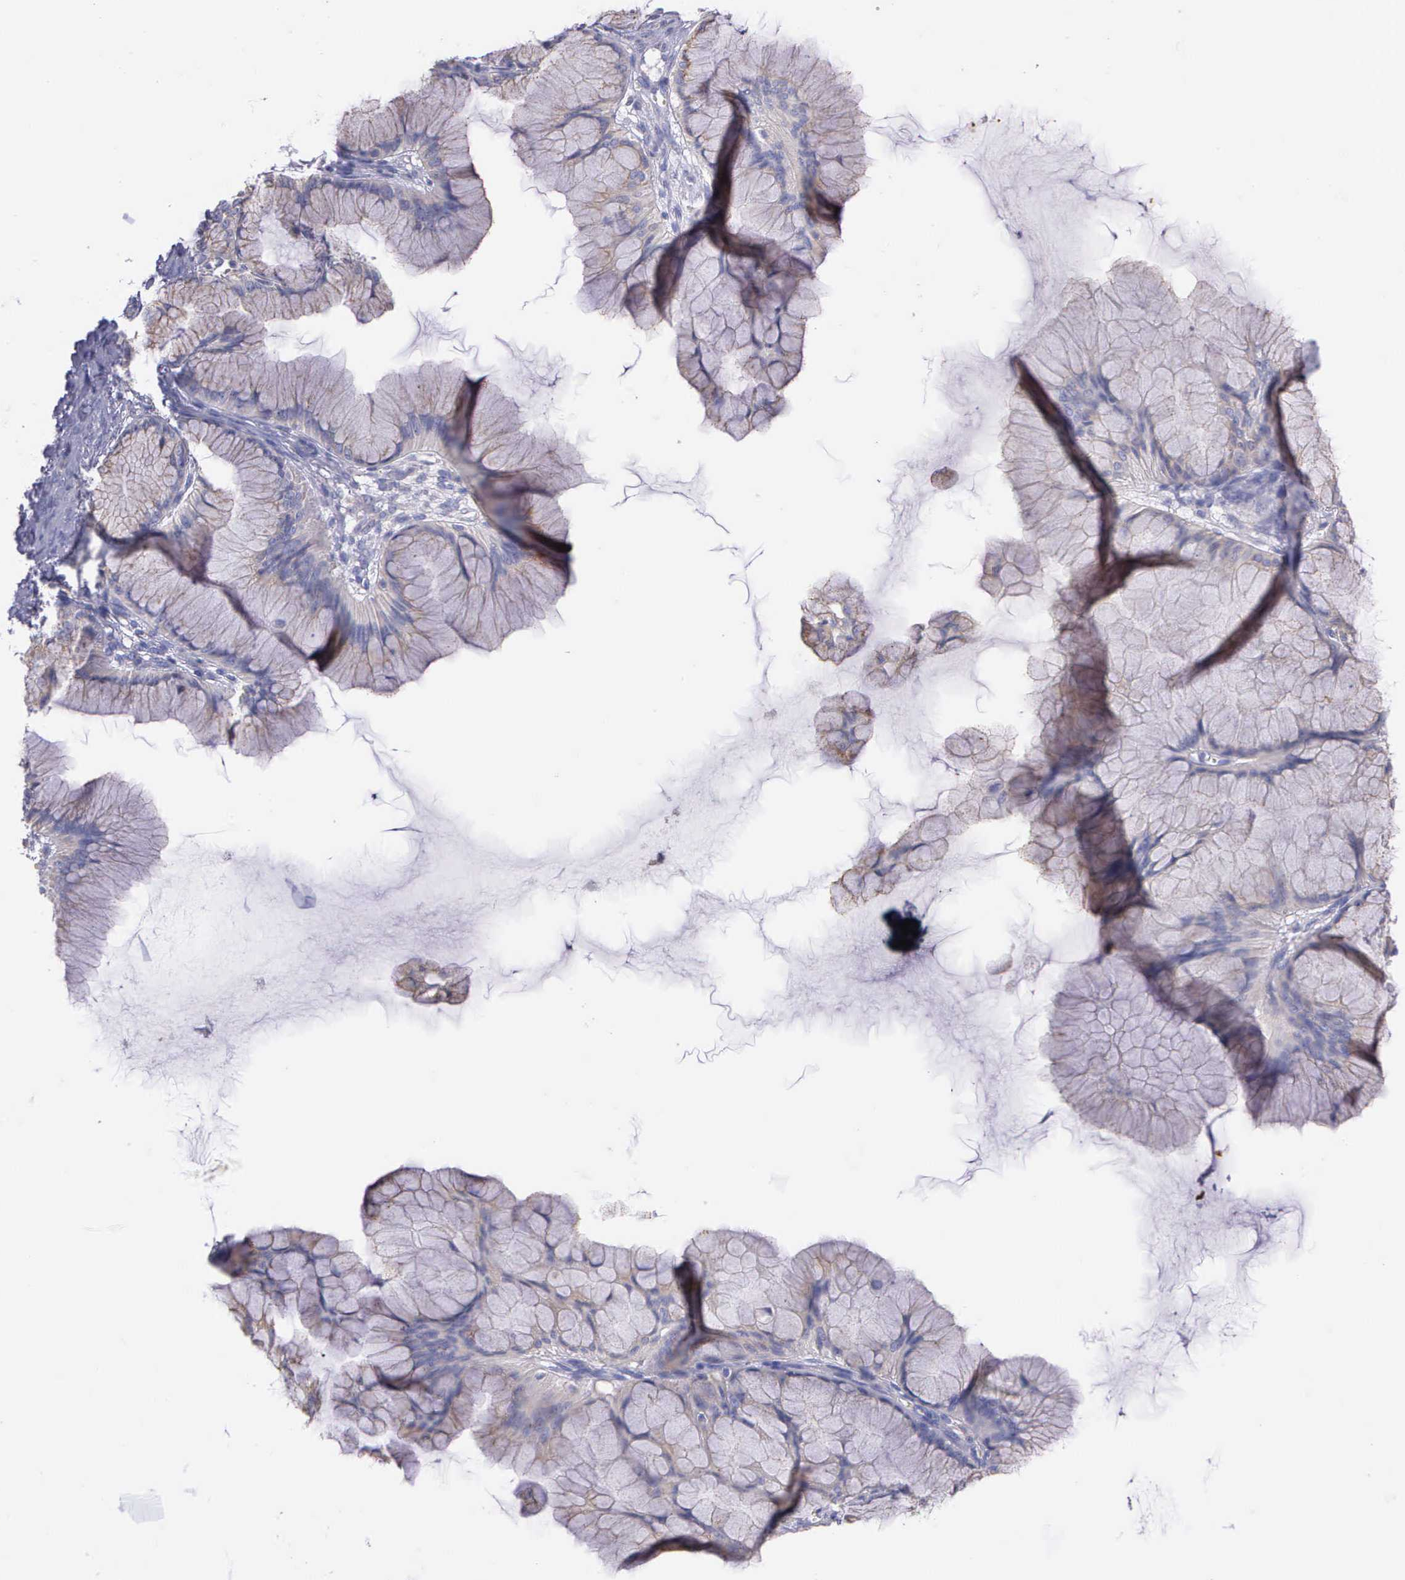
{"staining": {"intensity": "weak", "quantity": "25%-75%", "location": "cytoplasmic/membranous"}, "tissue": "ovarian cancer", "cell_type": "Tumor cells", "image_type": "cancer", "snomed": [{"axis": "morphology", "description": "Cystadenocarcinoma, mucinous, NOS"}, {"axis": "topography", "description": "Ovary"}], "caption": "Mucinous cystadenocarcinoma (ovarian) stained for a protein (brown) shows weak cytoplasmic/membranous positive staining in about 25%-75% of tumor cells.", "gene": "MIA2", "patient": {"sex": "female", "age": 41}}